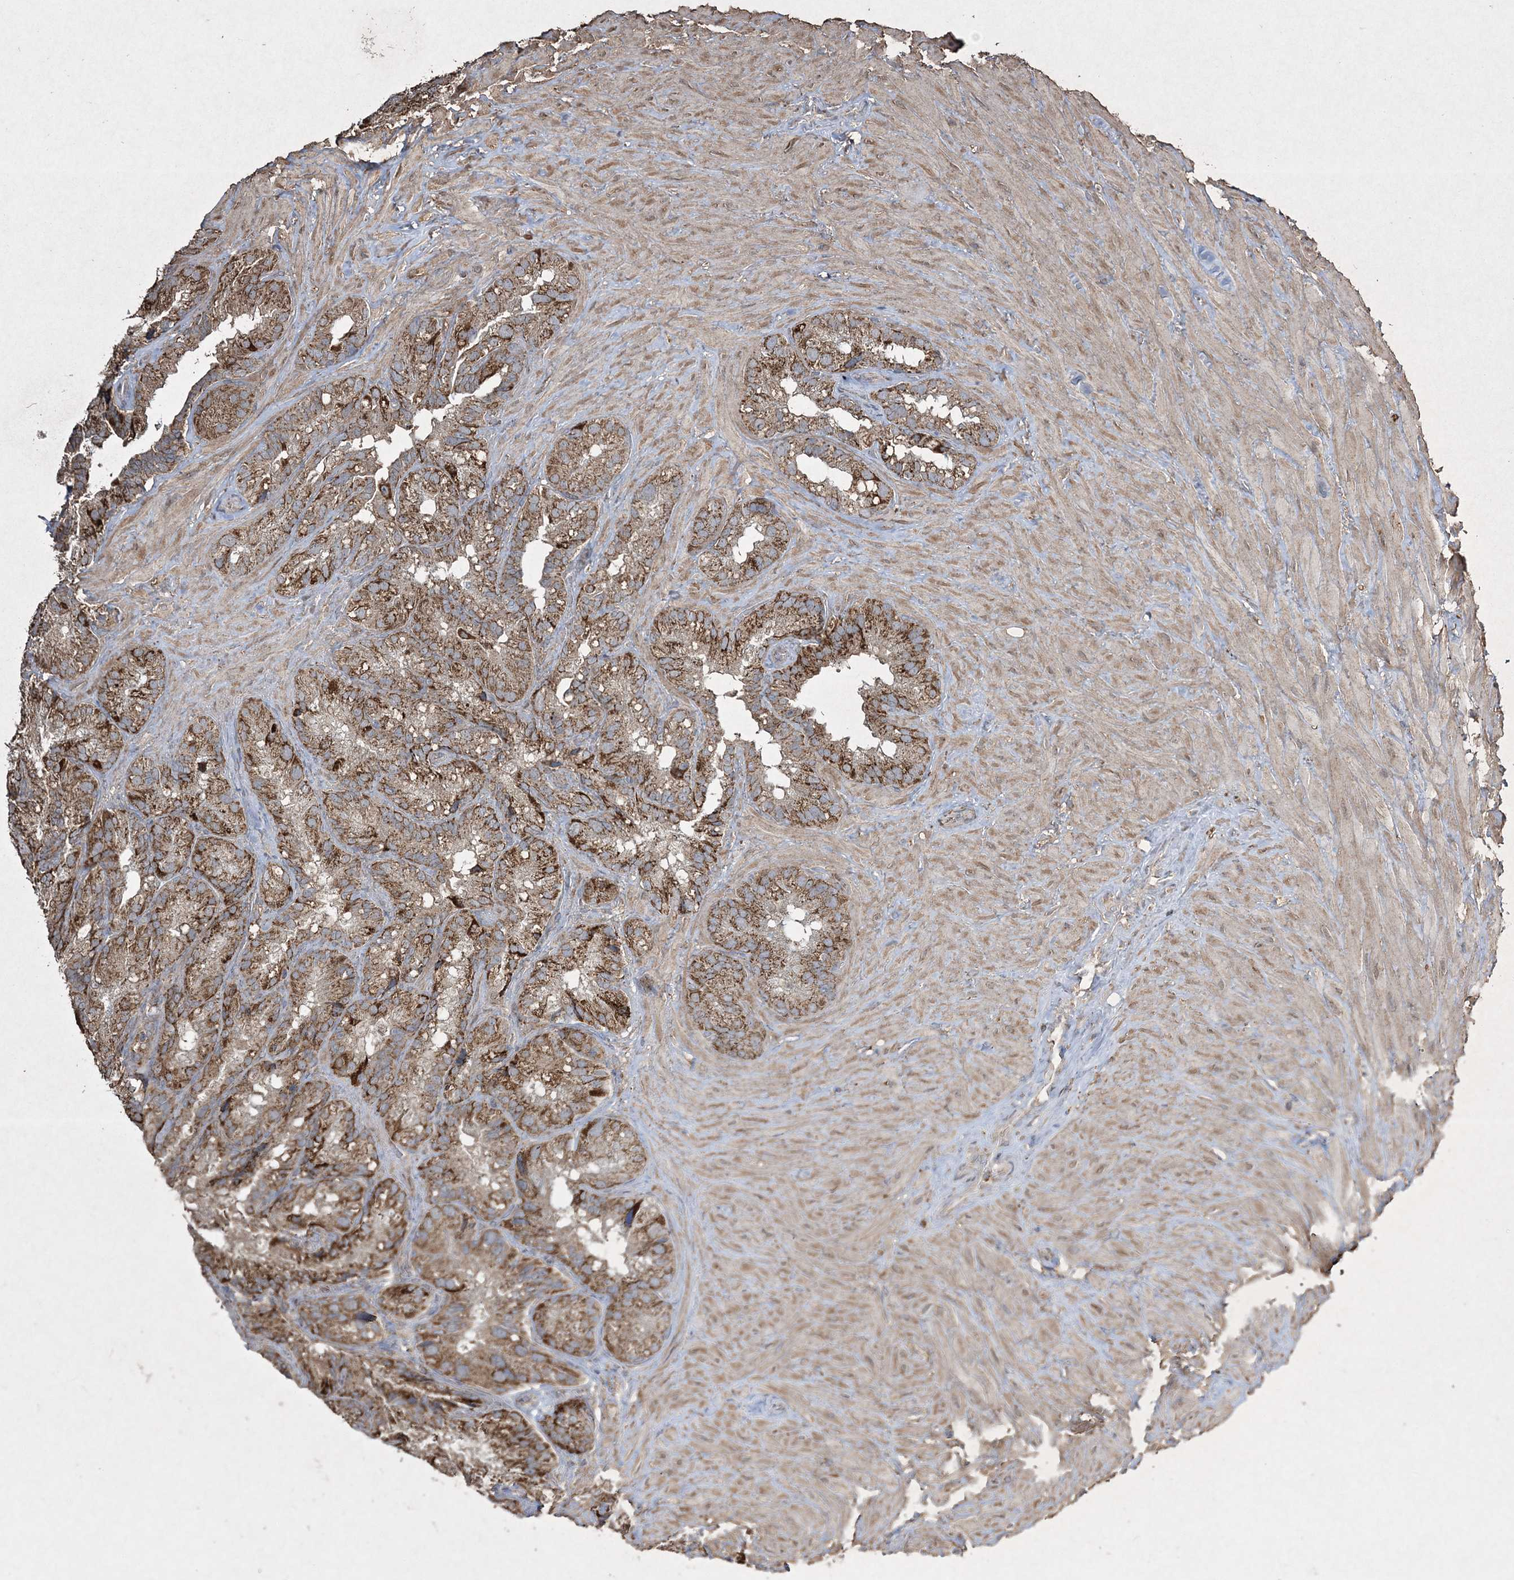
{"staining": {"intensity": "moderate", "quantity": ">75%", "location": "cytoplasmic/membranous"}, "tissue": "seminal vesicle", "cell_type": "Glandular cells", "image_type": "normal", "snomed": [{"axis": "morphology", "description": "Normal tissue, NOS"}, {"axis": "topography", "description": "Prostate"}, {"axis": "topography", "description": "Seminal veicle"}], "caption": "Immunohistochemistry (IHC) of normal human seminal vesicle displays medium levels of moderate cytoplasmic/membranous positivity in approximately >75% of glandular cells. (DAB IHC, brown staining for protein, blue staining for nuclei).", "gene": "GRSF1", "patient": {"sex": "male", "age": 68}}